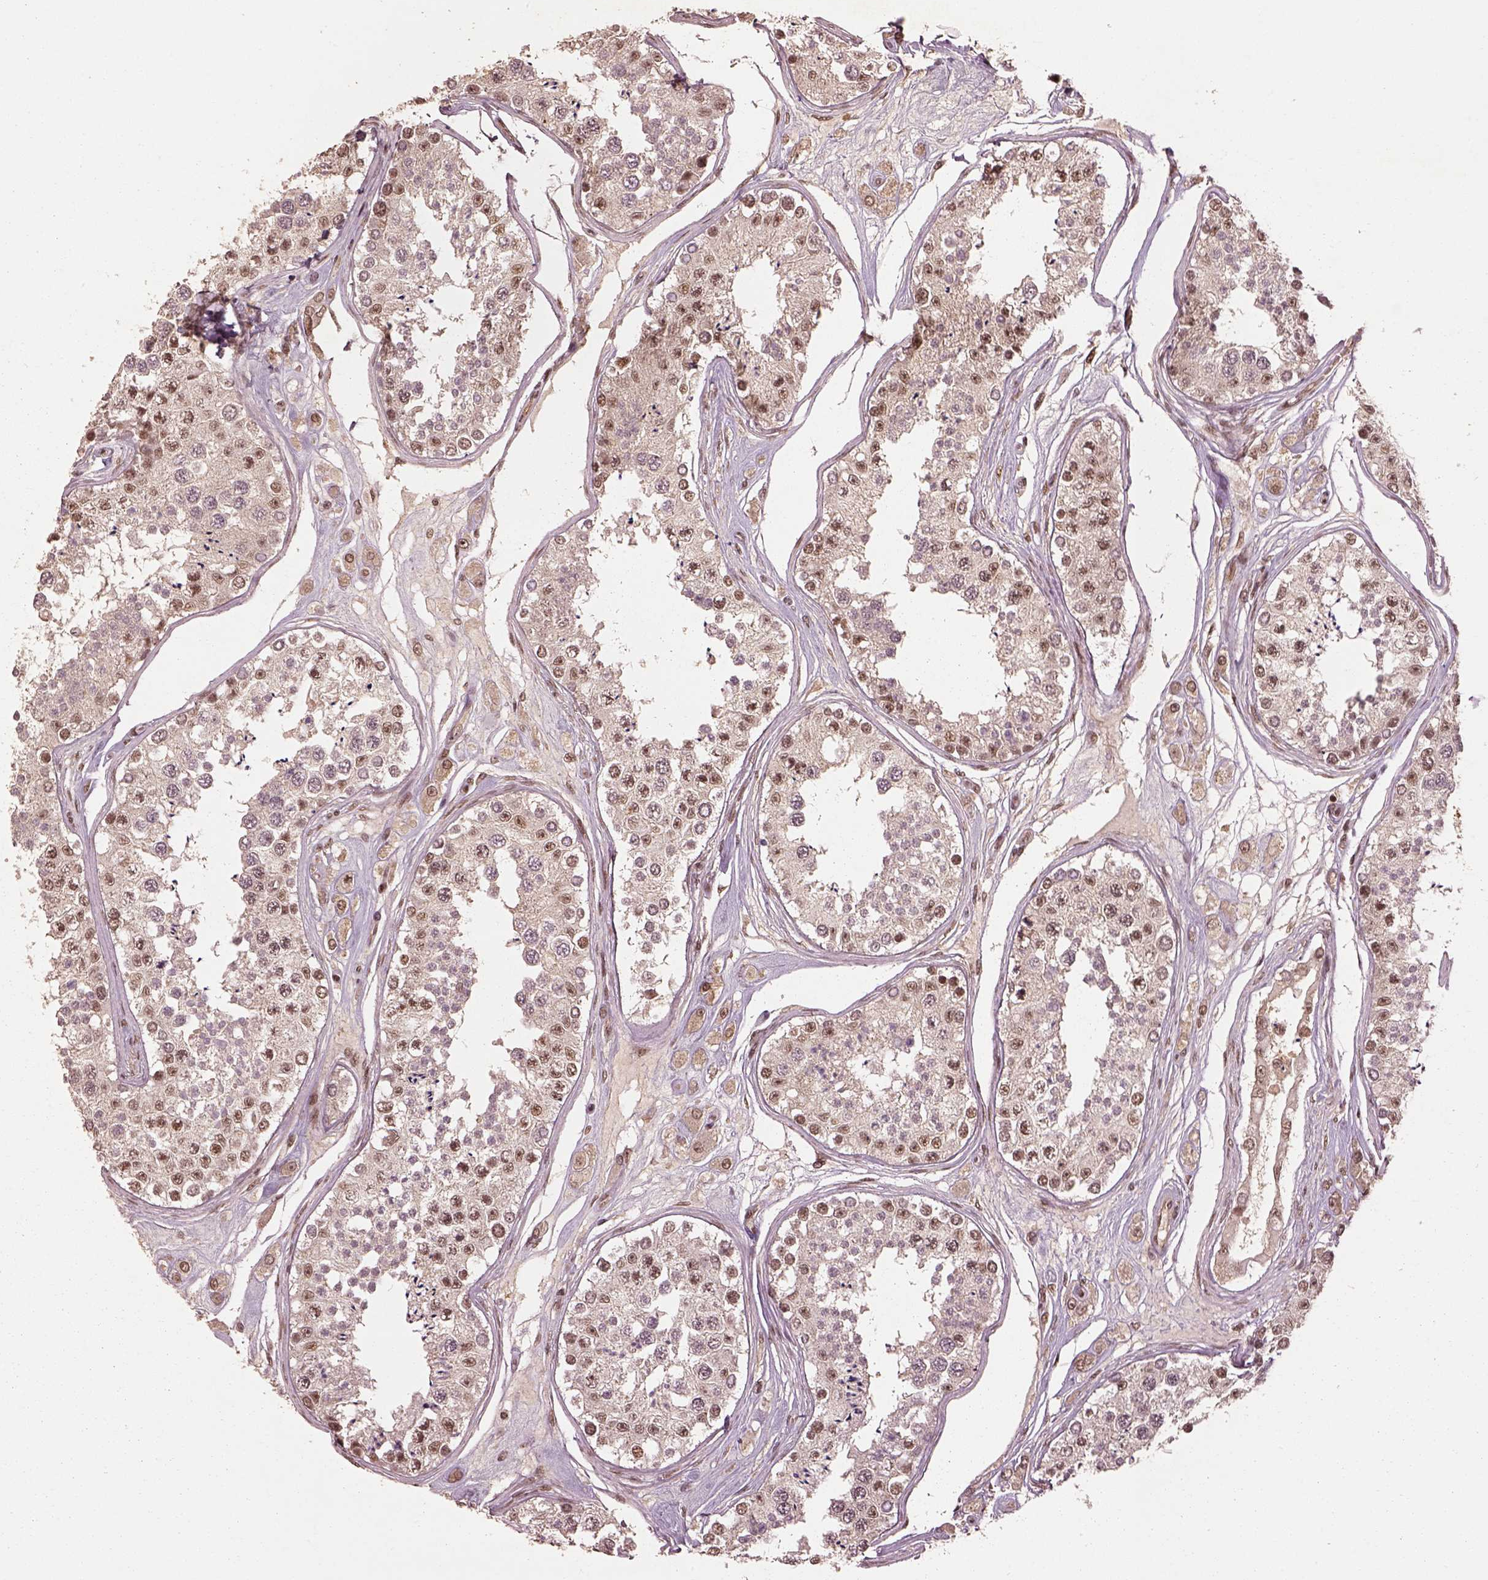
{"staining": {"intensity": "moderate", "quantity": "25%-75%", "location": "nuclear"}, "tissue": "testis", "cell_type": "Cells in seminiferous ducts", "image_type": "normal", "snomed": [{"axis": "morphology", "description": "Normal tissue, NOS"}, {"axis": "topography", "description": "Testis"}], "caption": "Protein expression analysis of benign testis reveals moderate nuclear expression in approximately 25%-75% of cells in seminiferous ducts.", "gene": "BRD9", "patient": {"sex": "male", "age": 25}}